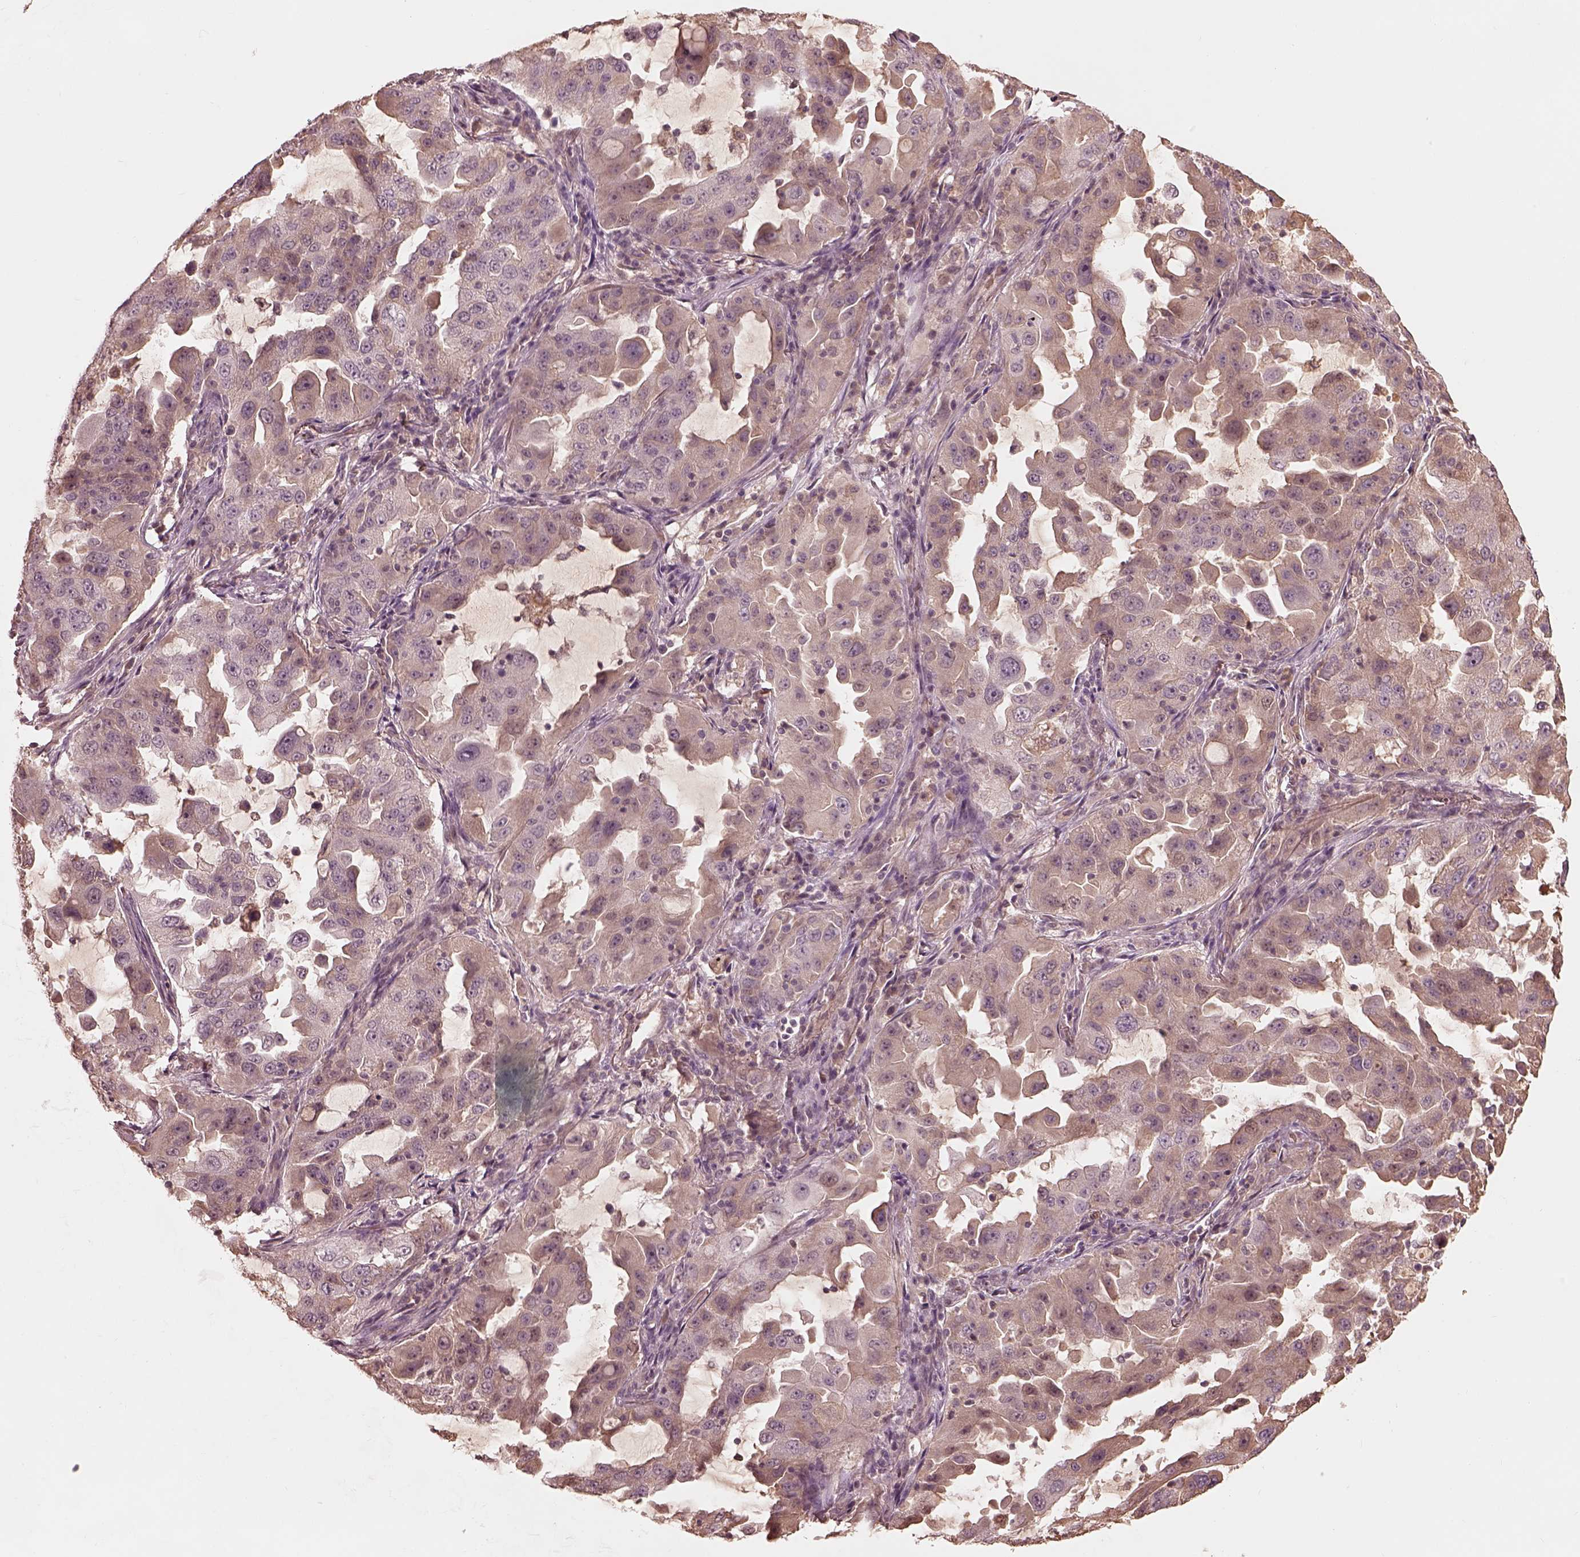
{"staining": {"intensity": "weak", "quantity": "25%-75%", "location": "cytoplasmic/membranous"}, "tissue": "lung cancer", "cell_type": "Tumor cells", "image_type": "cancer", "snomed": [{"axis": "morphology", "description": "Adenocarcinoma, NOS"}, {"axis": "topography", "description": "Lung"}], "caption": "Immunohistochemistry of human lung adenocarcinoma displays low levels of weak cytoplasmic/membranous expression in approximately 25%-75% of tumor cells. (DAB IHC, brown staining for protein, blue staining for nuclei).", "gene": "TF", "patient": {"sex": "female", "age": 61}}